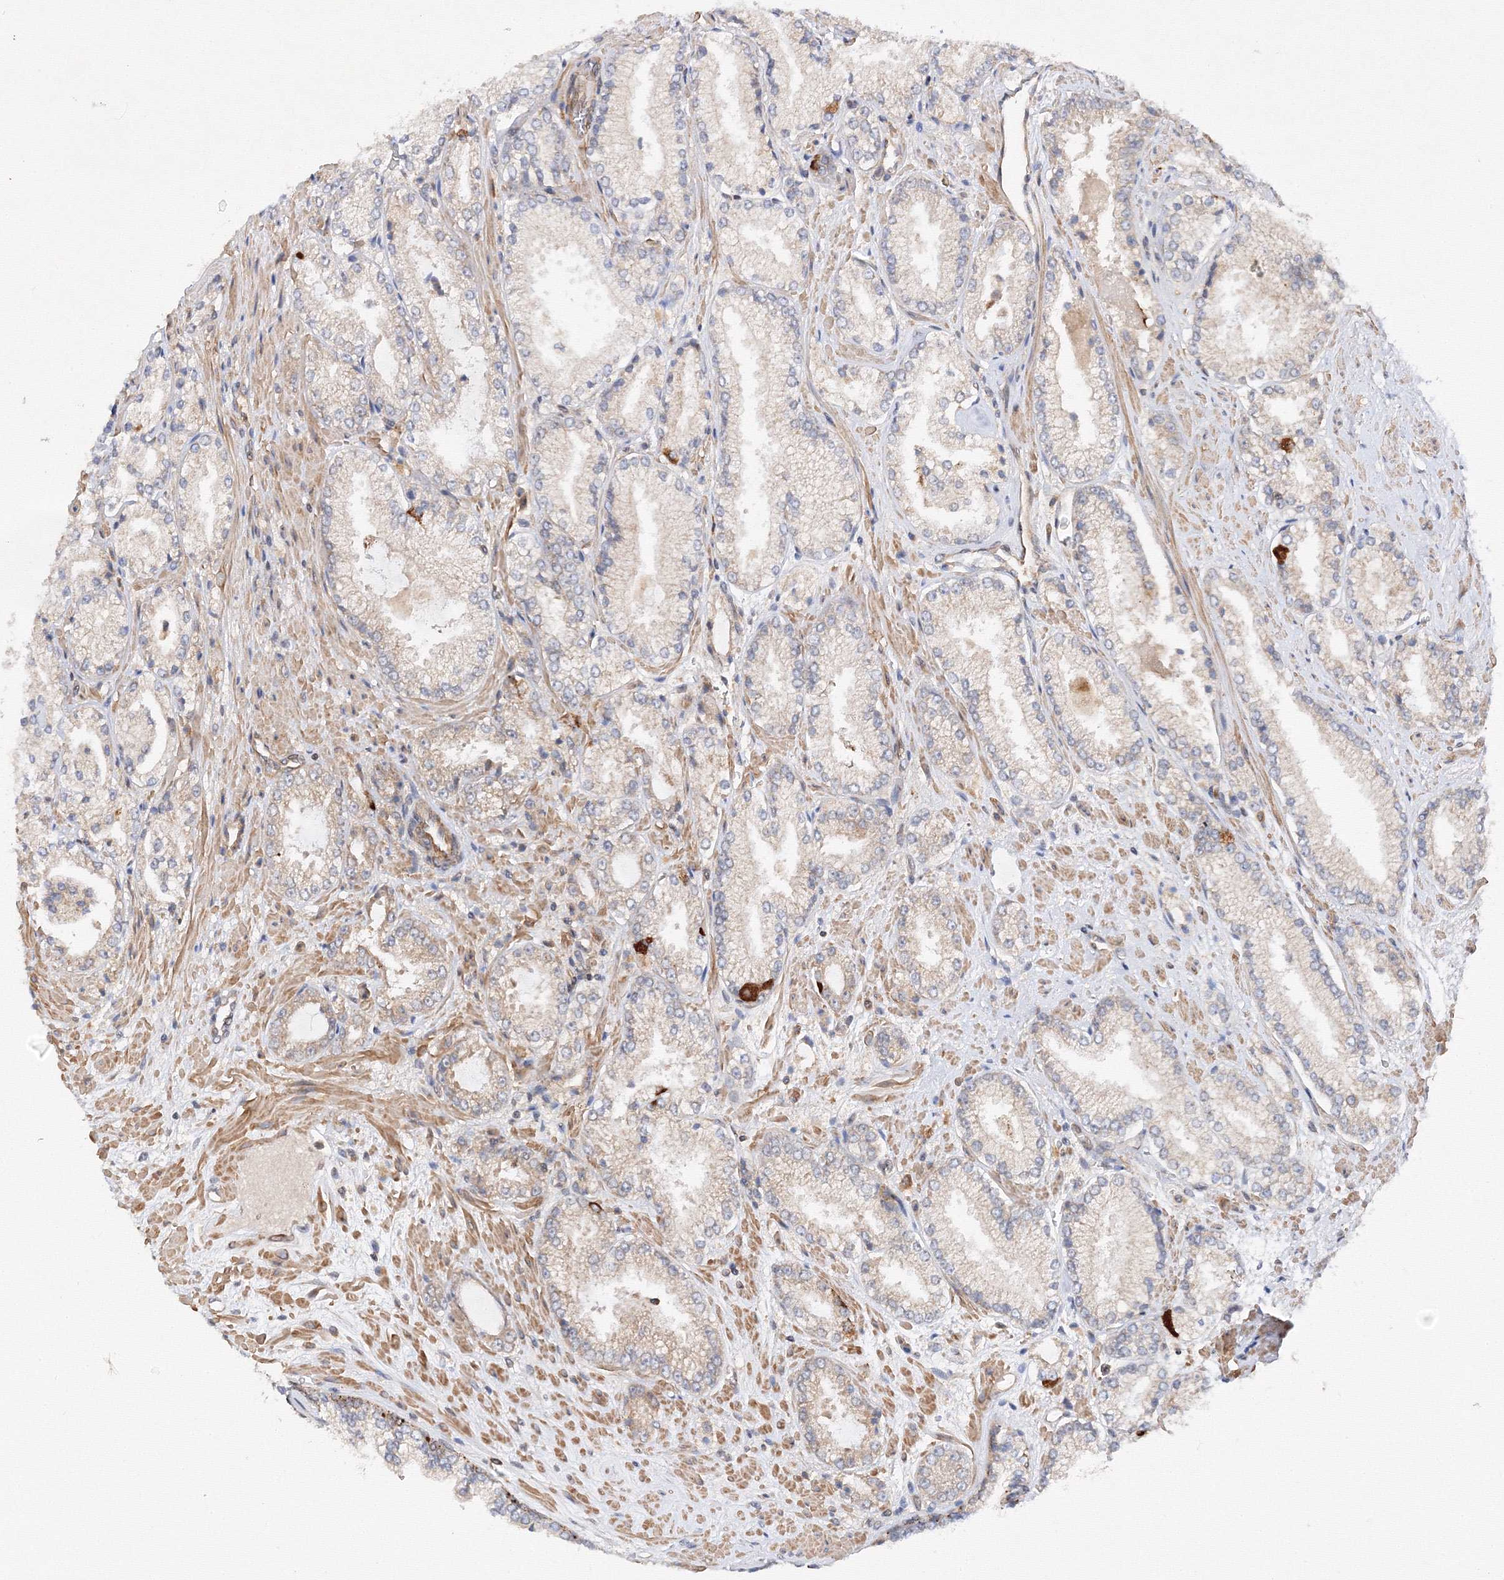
{"staining": {"intensity": "negative", "quantity": "none", "location": "none"}, "tissue": "prostate cancer", "cell_type": "Tumor cells", "image_type": "cancer", "snomed": [{"axis": "morphology", "description": "Adenocarcinoma, High grade"}, {"axis": "topography", "description": "Prostate"}], "caption": "The histopathology image exhibits no significant expression in tumor cells of prostate adenocarcinoma (high-grade).", "gene": "DCTD", "patient": {"sex": "male", "age": 73}}